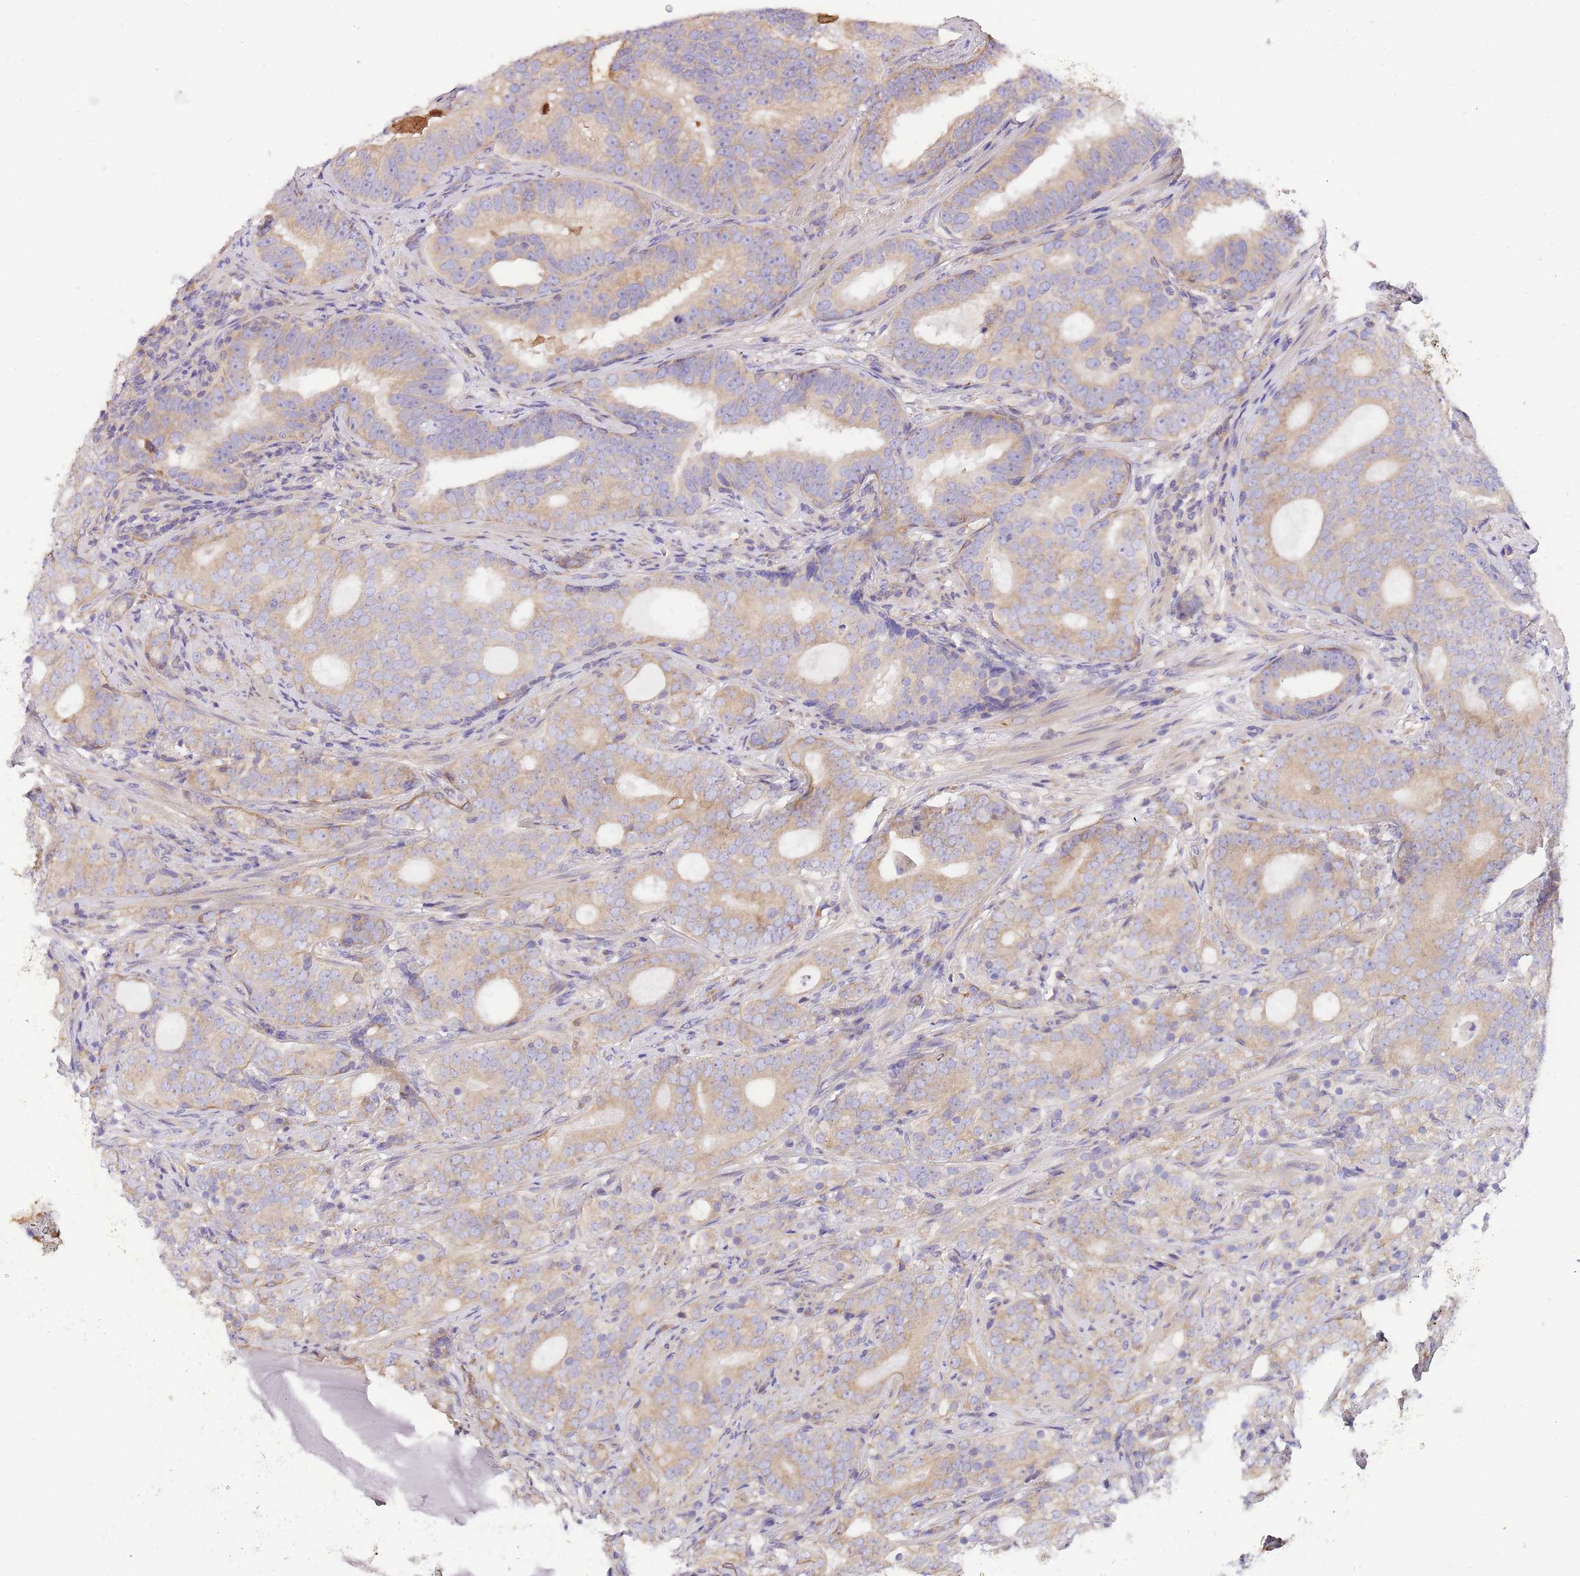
{"staining": {"intensity": "weak", "quantity": "25%-75%", "location": "cytoplasmic/membranous"}, "tissue": "prostate cancer", "cell_type": "Tumor cells", "image_type": "cancer", "snomed": [{"axis": "morphology", "description": "Adenocarcinoma, High grade"}, {"axis": "topography", "description": "Prostate"}], "caption": "Tumor cells demonstrate low levels of weak cytoplasmic/membranous positivity in approximately 25%-75% of cells in human prostate cancer.", "gene": "GBP7", "patient": {"sex": "male", "age": 64}}